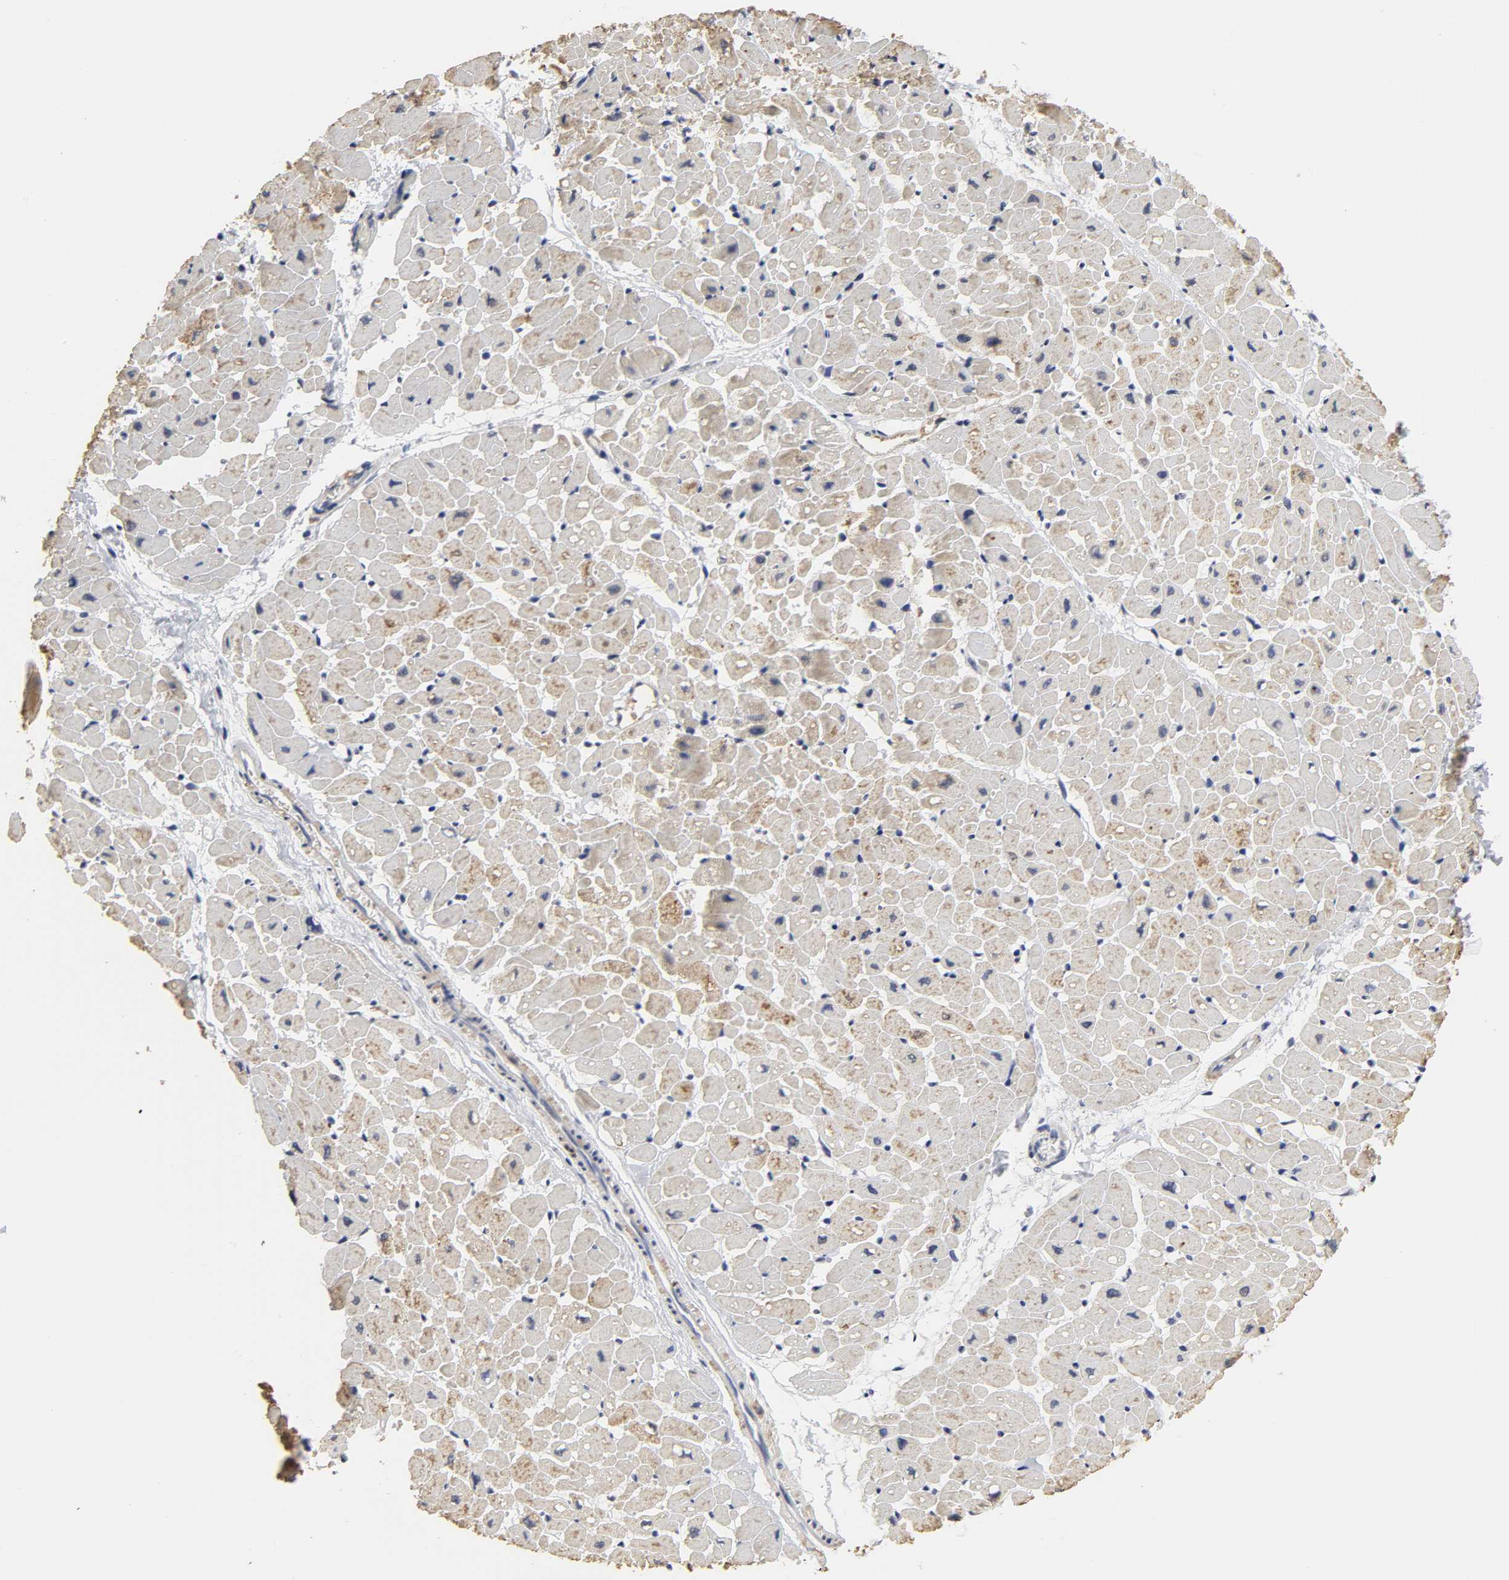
{"staining": {"intensity": "moderate", "quantity": ">75%", "location": "cytoplasmic/membranous"}, "tissue": "heart muscle", "cell_type": "Cardiomyocytes", "image_type": "normal", "snomed": [{"axis": "morphology", "description": "Normal tissue, NOS"}, {"axis": "topography", "description": "Heart"}], "caption": "Immunohistochemical staining of benign heart muscle demonstrates medium levels of moderate cytoplasmic/membranous expression in approximately >75% of cardiomyocytes. (Brightfield microscopy of DAB IHC at high magnification).", "gene": "GRHL2", "patient": {"sex": "male", "age": 45}}